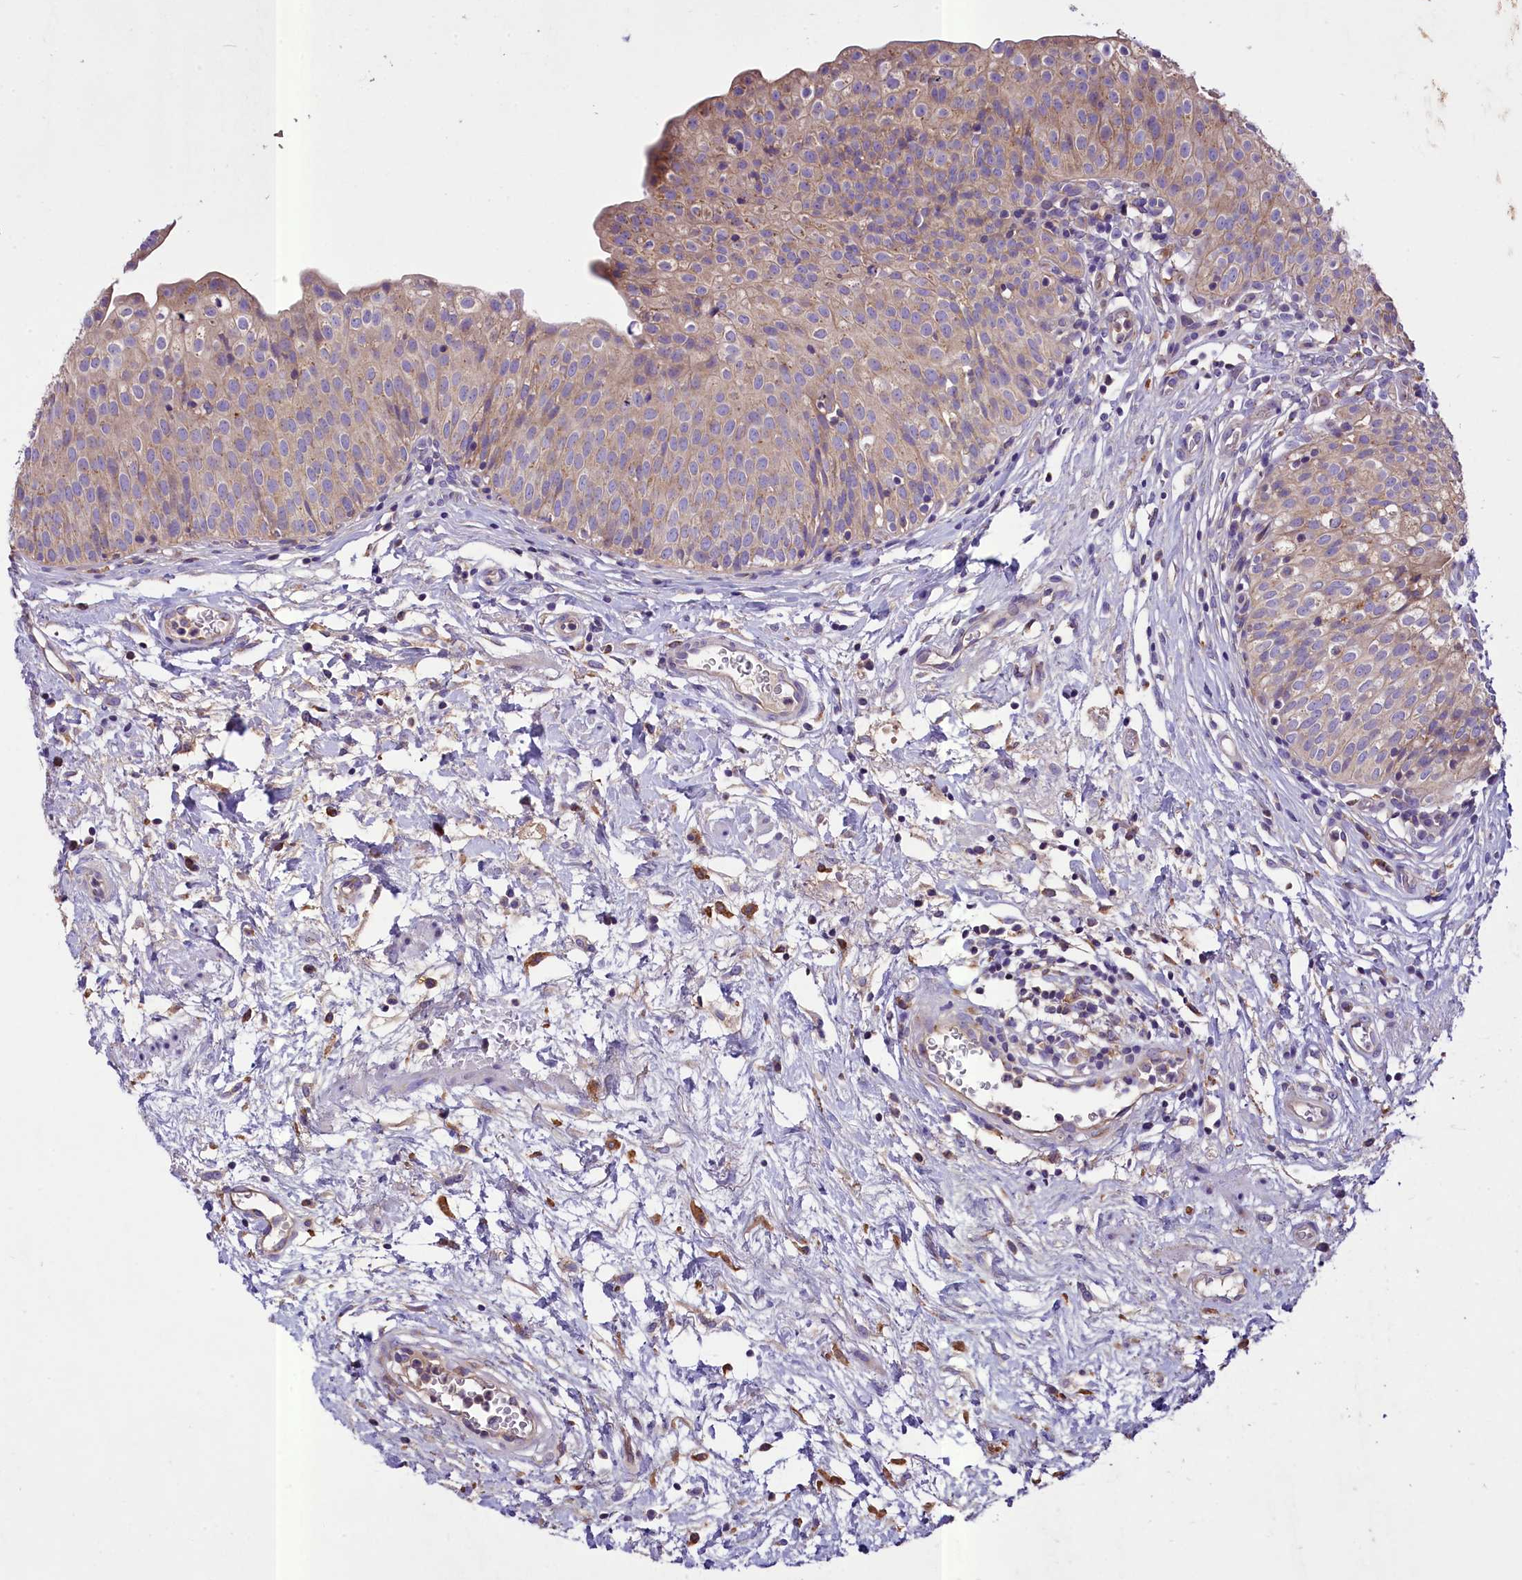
{"staining": {"intensity": "moderate", "quantity": "25%-75%", "location": "cytoplasmic/membranous"}, "tissue": "urinary bladder", "cell_type": "Urothelial cells", "image_type": "normal", "snomed": [{"axis": "morphology", "description": "Normal tissue, NOS"}, {"axis": "topography", "description": "Urinary bladder"}], "caption": "High-magnification brightfield microscopy of normal urinary bladder stained with DAB (brown) and counterstained with hematoxylin (blue). urothelial cells exhibit moderate cytoplasmic/membranous staining is present in approximately25%-75% of cells.", "gene": "PEMT", "patient": {"sex": "male", "age": 55}}